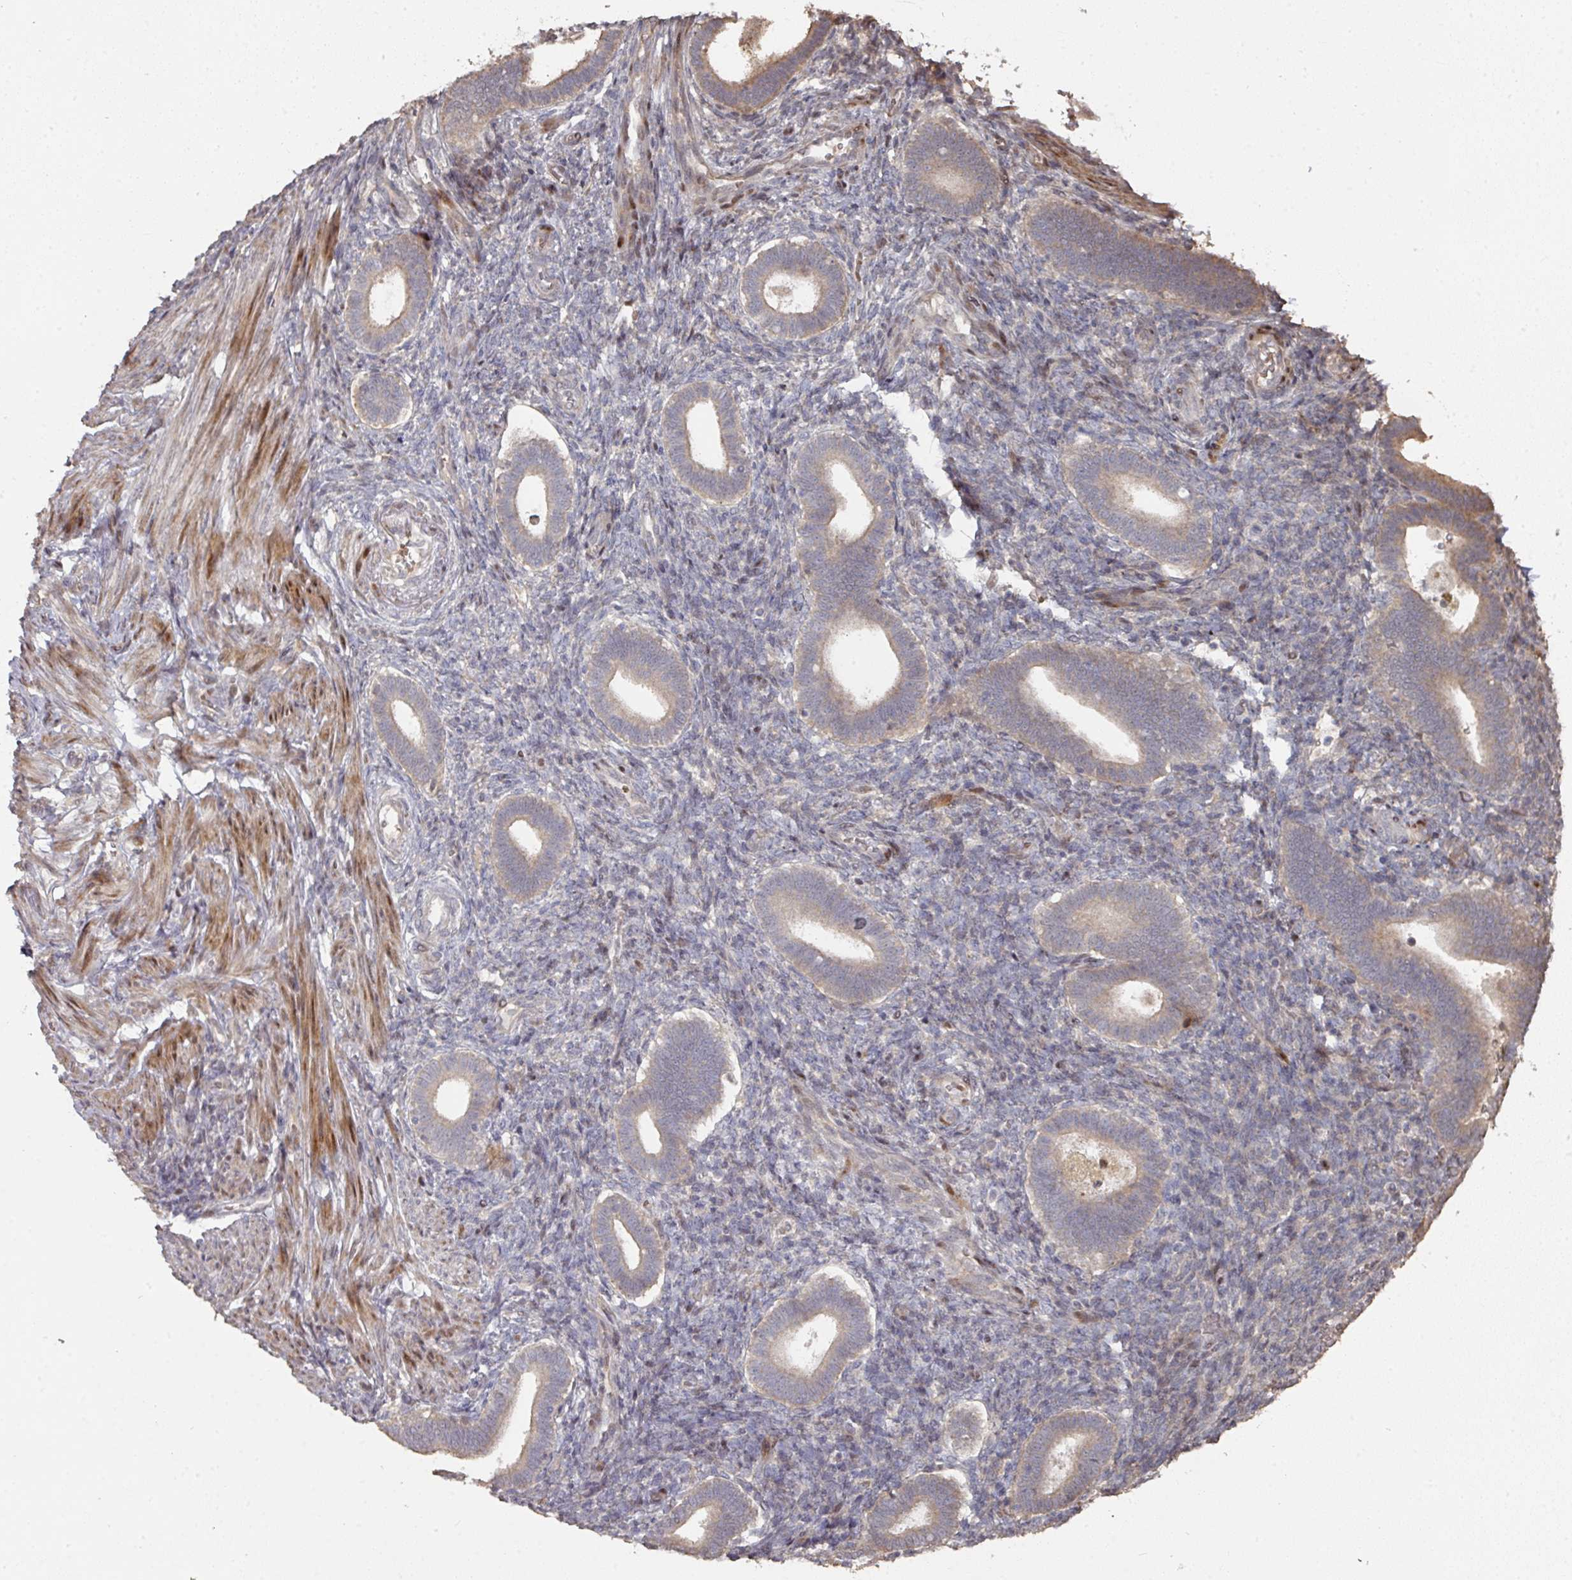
{"staining": {"intensity": "weak", "quantity": "25%-75%", "location": "cytoplasmic/membranous"}, "tissue": "endometrium", "cell_type": "Cells in endometrial stroma", "image_type": "normal", "snomed": [{"axis": "morphology", "description": "Normal tissue, NOS"}, {"axis": "topography", "description": "Endometrium"}], "caption": "The image shows immunohistochemical staining of normal endometrium. There is weak cytoplasmic/membranous expression is present in about 25%-75% of cells in endometrial stroma. (IHC, brightfield microscopy, high magnification).", "gene": "CA7", "patient": {"sex": "female", "age": 34}}